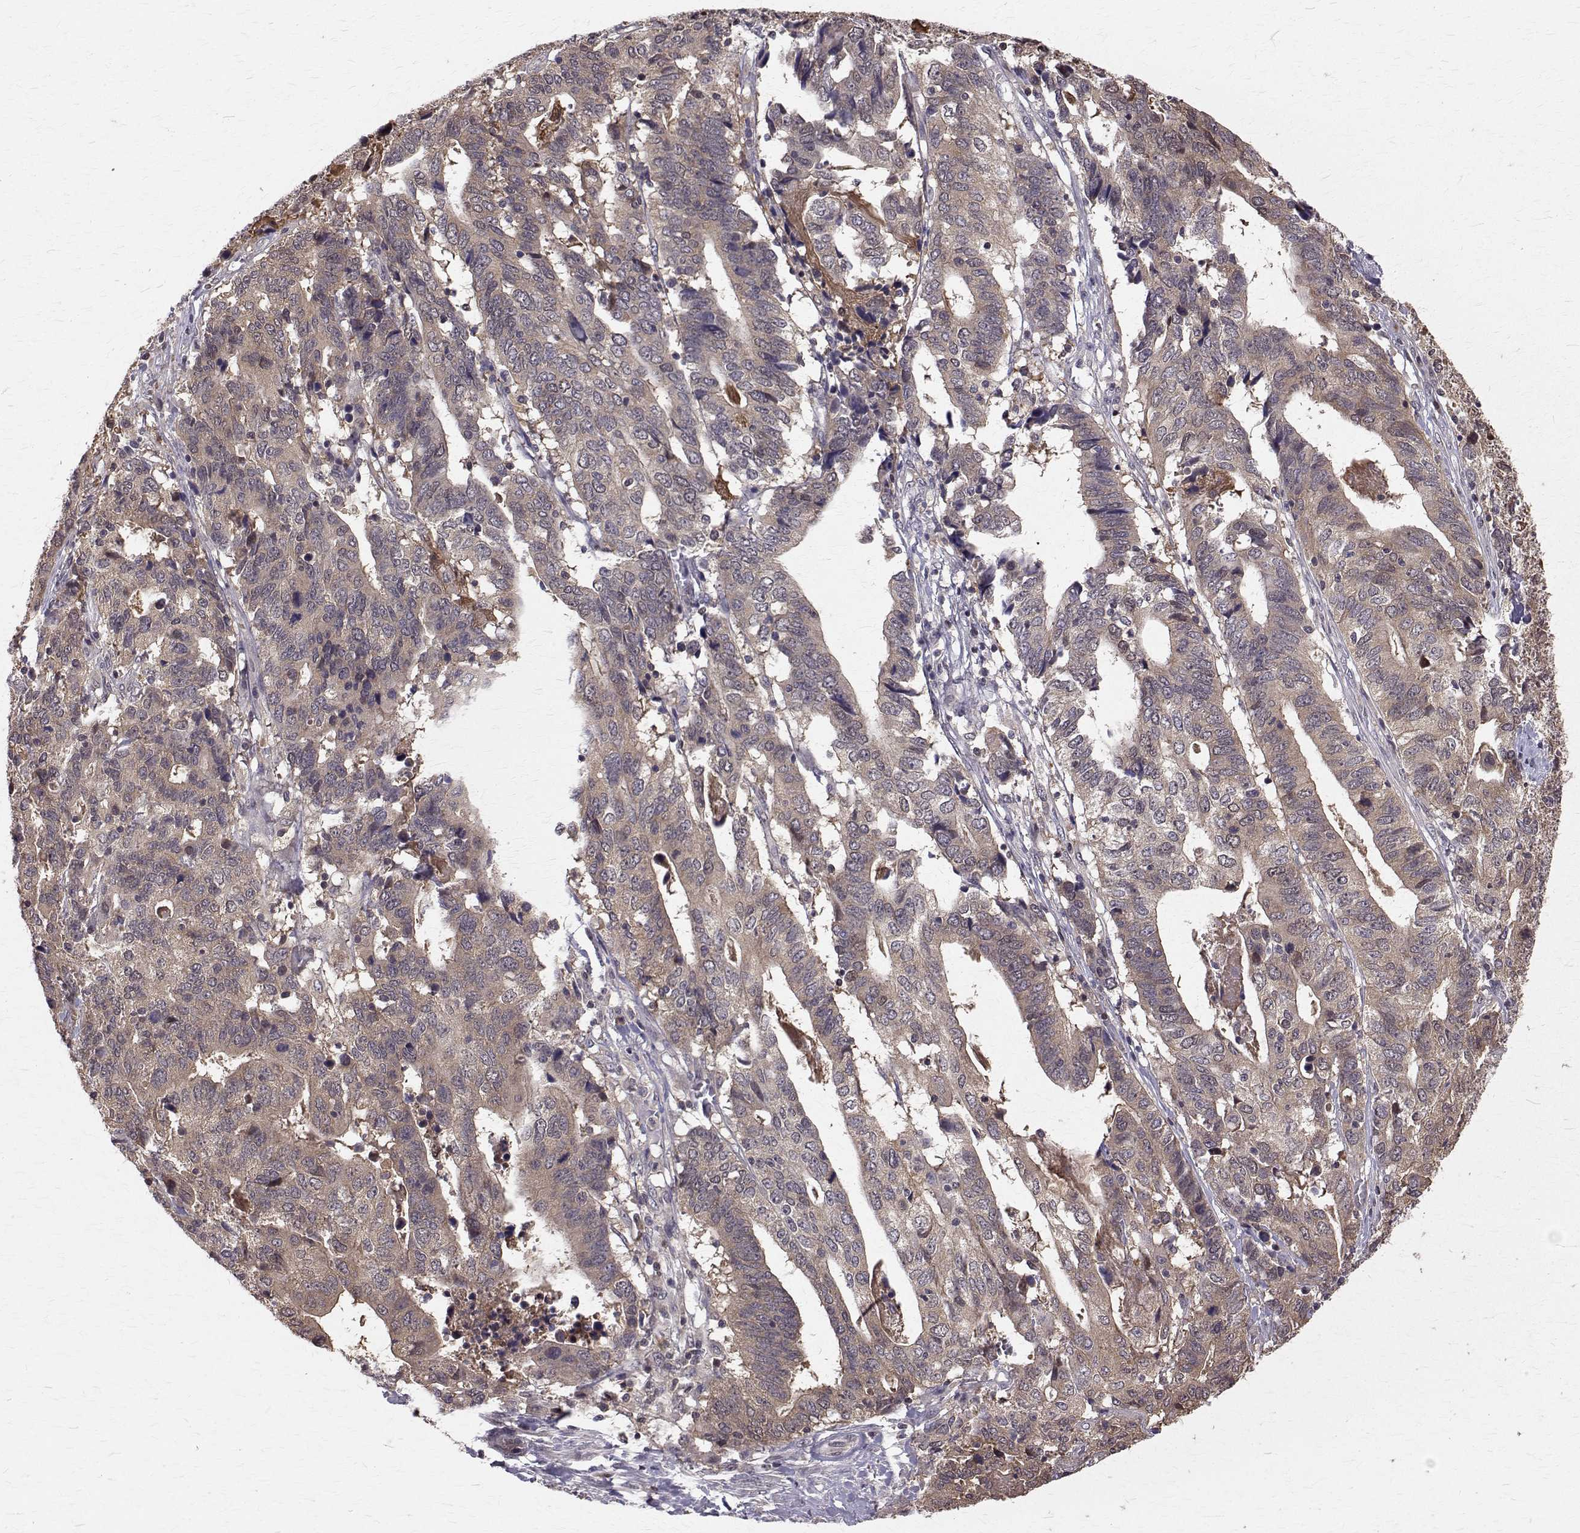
{"staining": {"intensity": "weak", "quantity": ">75%", "location": "cytoplasmic/membranous"}, "tissue": "stomach cancer", "cell_type": "Tumor cells", "image_type": "cancer", "snomed": [{"axis": "morphology", "description": "Adenocarcinoma, NOS"}, {"axis": "topography", "description": "Stomach, upper"}], "caption": "Protein staining shows weak cytoplasmic/membranous staining in approximately >75% of tumor cells in stomach cancer (adenocarcinoma). The staining is performed using DAB brown chromogen to label protein expression. The nuclei are counter-stained blue using hematoxylin.", "gene": "NIF3L1", "patient": {"sex": "female", "age": 67}}